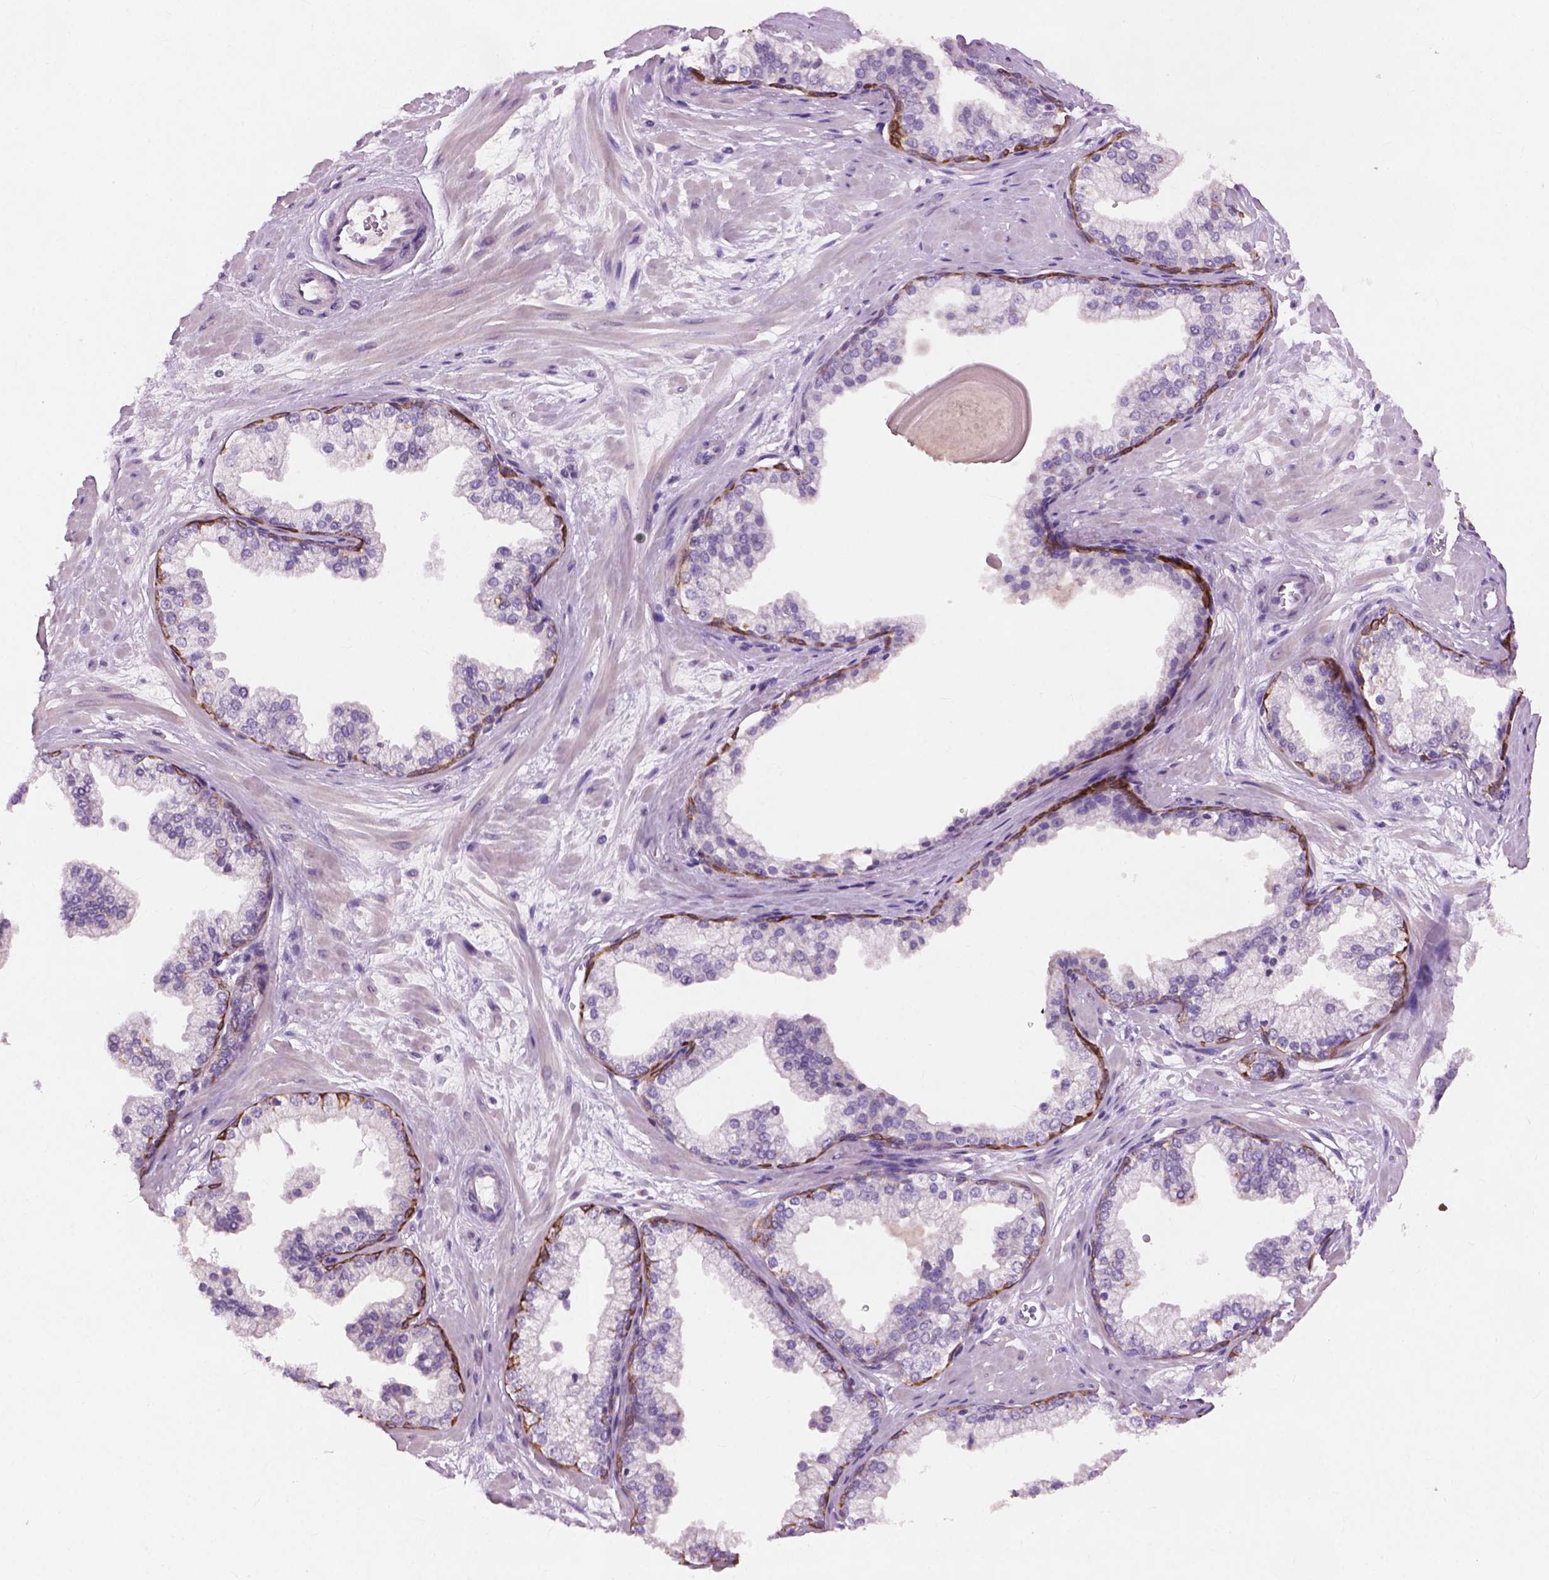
{"staining": {"intensity": "moderate", "quantity": "25%-75%", "location": "cytoplasmic/membranous"}, "tissue": "prostate", "cell_type": "Glandular cells", "image_type": "normal", "snomed": [{"axis": "morphology", "description": "Normal tissue, NOS"}, {"axis": "topography", "description": "Prostate"}, {"axis": "topography", "description": "Peripheral nerve tissue"}], "caption": "Protein analysis of normal prostate shows moderate cytoplasmic/membranous staining in approximately 25%-75% of glandular cells. Using DAB (brown) and hematoxylin (blue) stains, captured at high magnification using brightfield microscopy.", "gene": "KRT17", "patient": {"sex": "male", "age": 61}}